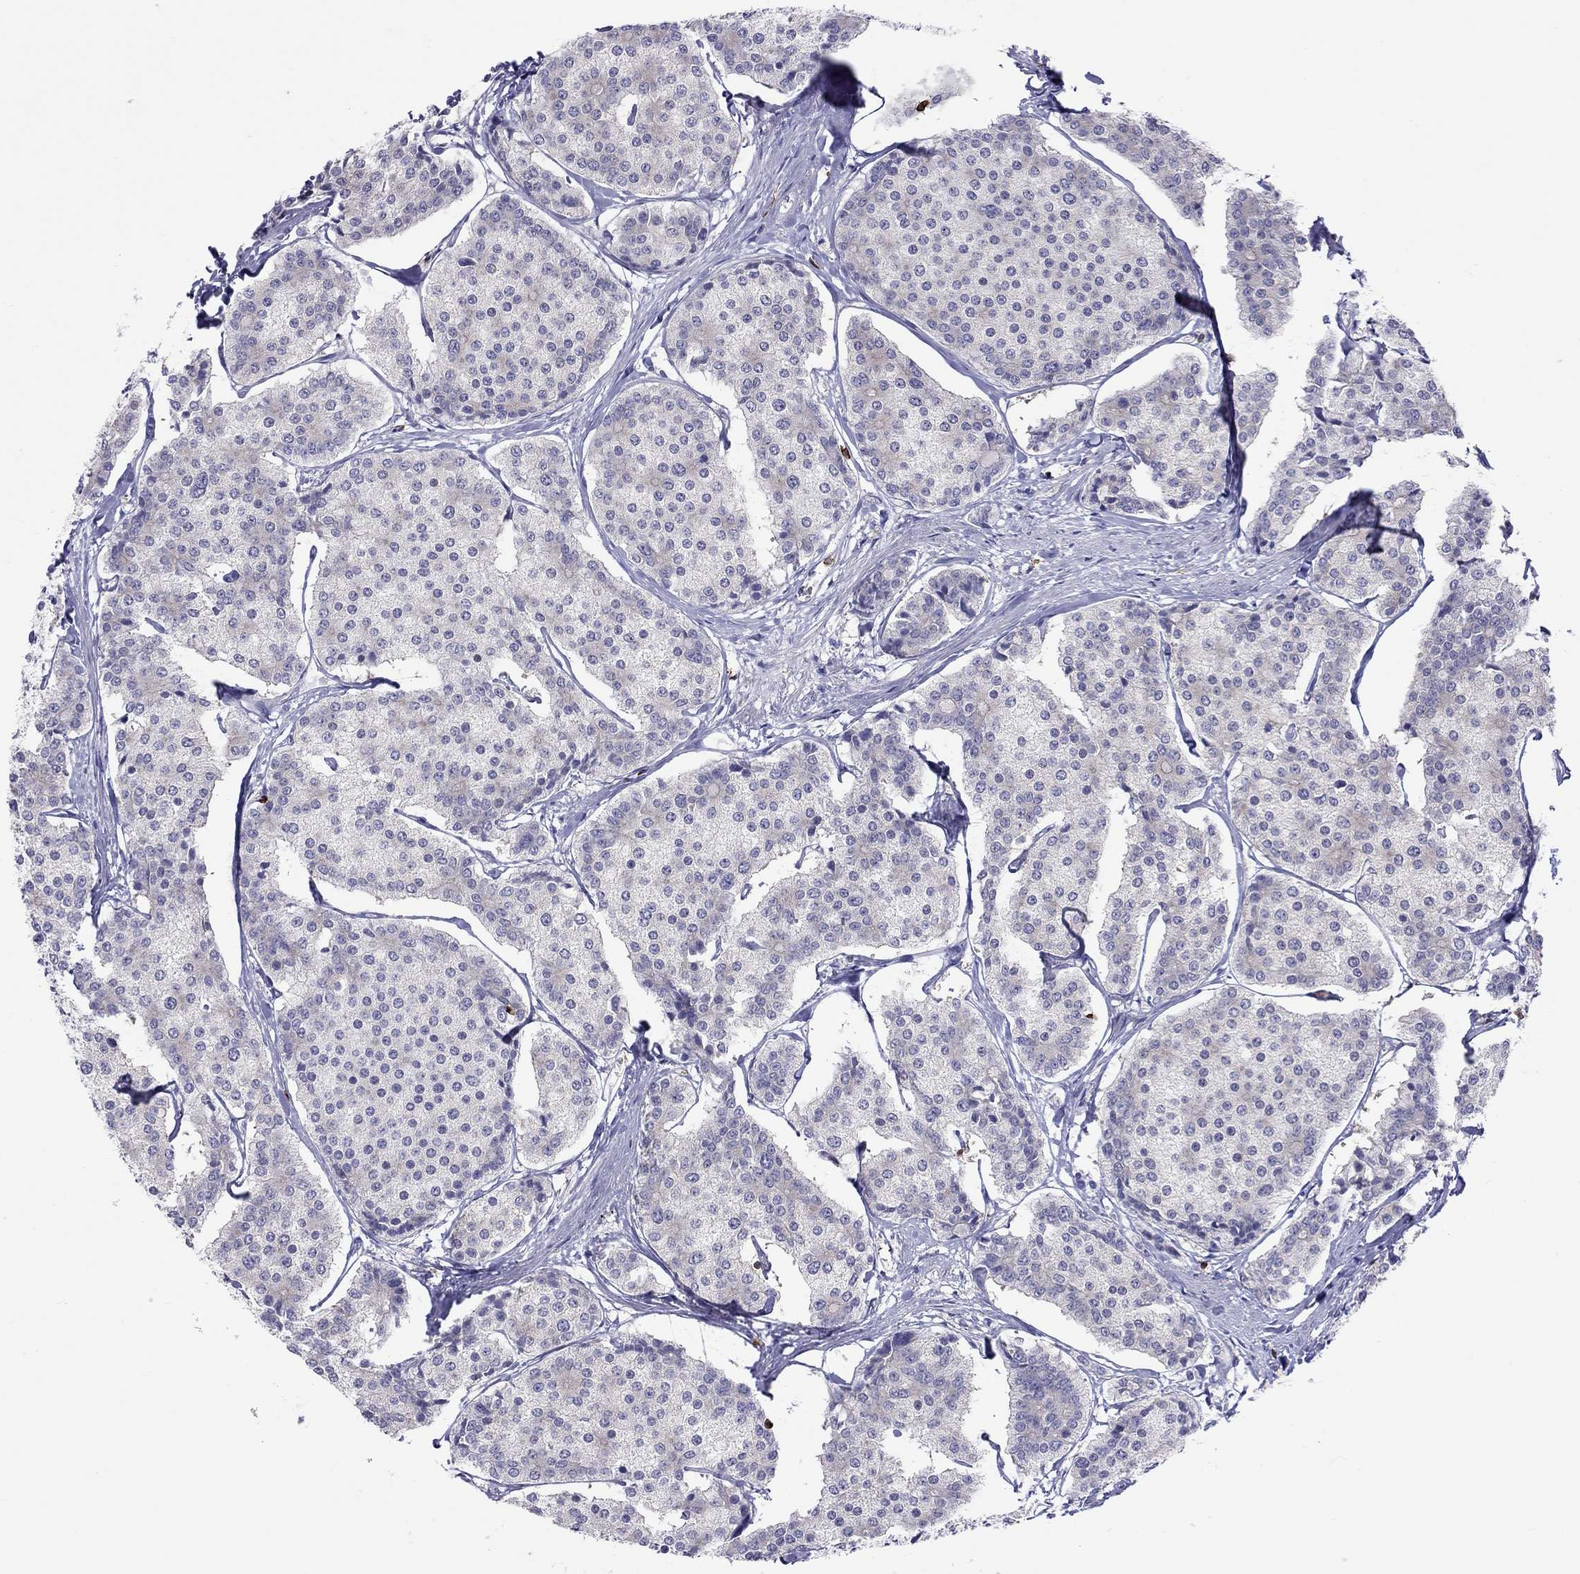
{"staining": {"intensity": "negative", "quantity": "none", "location": "none"}, "tissue": "carcinoid", "cell_type": "Tumor cells", "image_type": "cancer", "snomed": [{"axis": "morphology", "description": "Carcinoid, malignant, NOS"}, {"axis": "topography", "description": "Small intestine"}], "caption": "High power microscopy image of an IHC photomicrograph of carcinoid, revealing no significant positivity in tumor cells. Nuclei are stained in blue.", "gene": "MND1", "patient": {"sex": "female", "age": 65}}